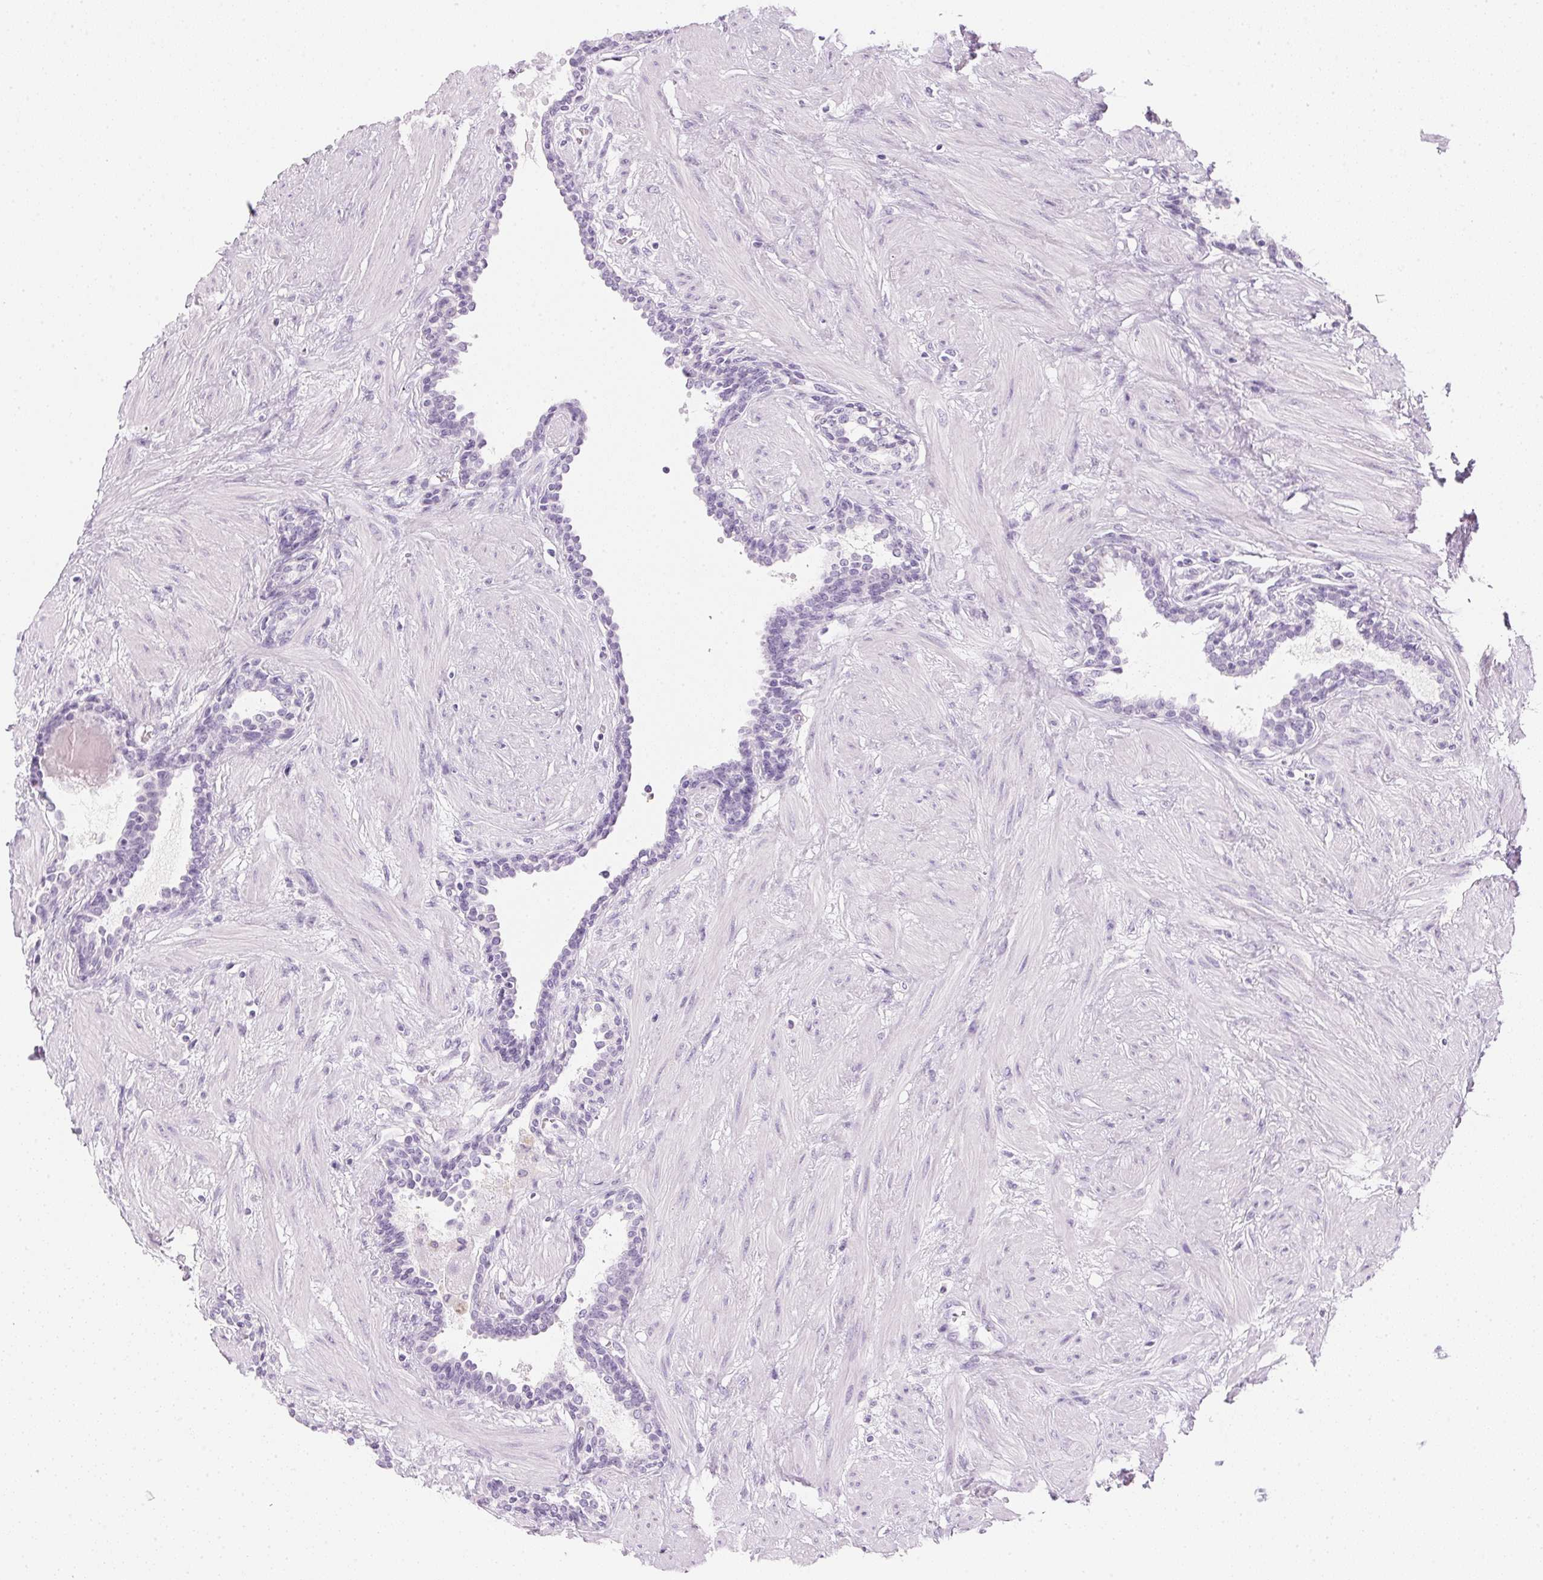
{"staining": {"intensity": "negative", "quantity": "none", "location": "none"}, "tissue": "prostate", "cell_type": "Glandular cells", "image_type": "normal", "snomed": [{"axis": "morphology", "description": "Normal tissue, NOS"}, {"axis": "topography", "description": "Prostate"}], "caption": "This is an immunohistochemistry (IHC) micrograph of unremarkable human prostate. There is no positivity in glandular cells.", "gene": "IGFBP1", "patient": {"sex": "male", "age": 55}}